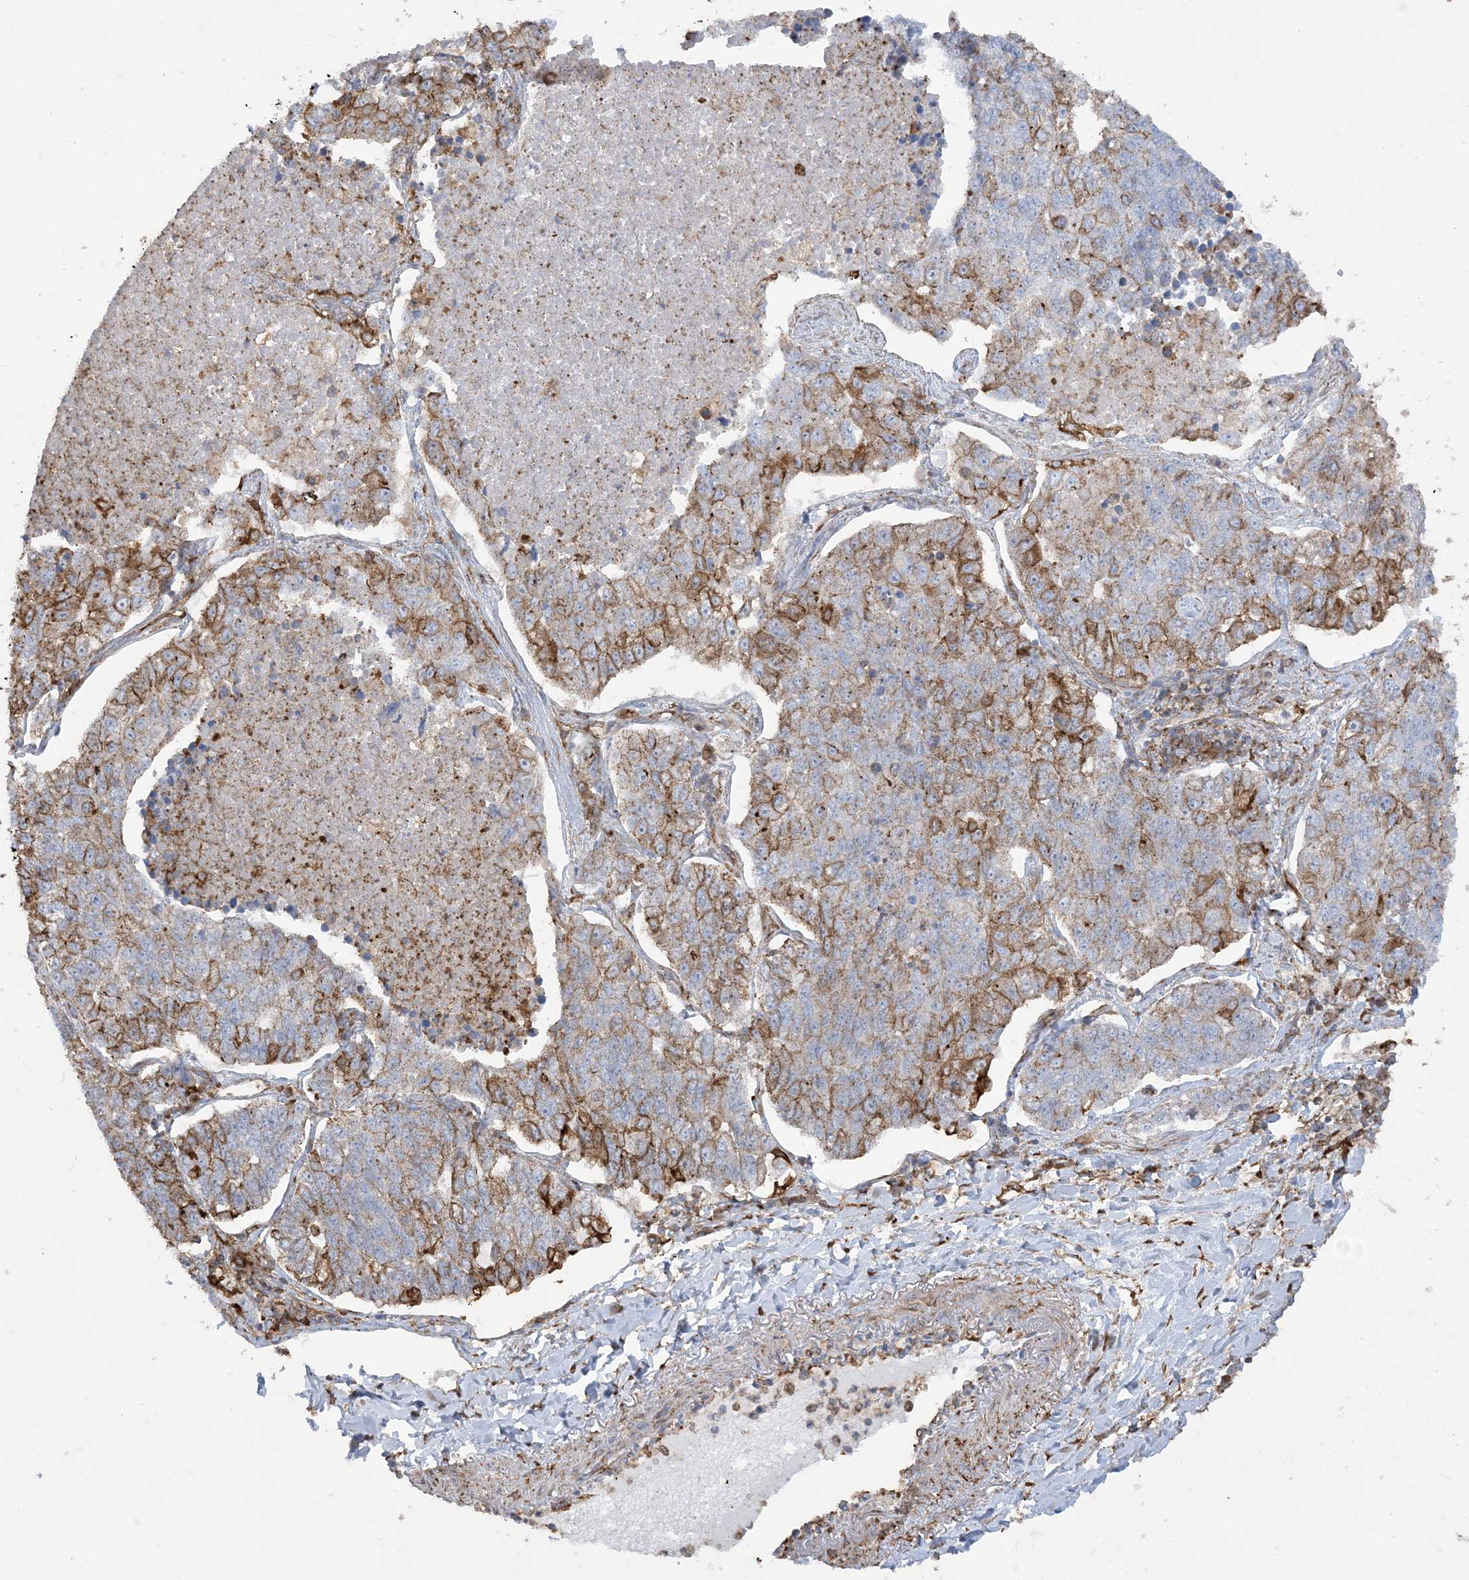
{"staining": {"intensity": "moderate", "quantity": "25%-75%", "location": "cytoplasmic/membranous"}, "tissue": "lung cancer", "cell_type": "Tumor cells", "image_type": "cancer", "snomed": [{"axis": "morphology", "description": "Adenocarcinoma, NOS"}, {"axis": "topography", "description": "Lung"}], "caption": "IHC of human adenocarcinoma (lung) displays medium levels of moderate cytoplasmic/membranous staining in approximately 25%-75% of tumor cells.", "gene": "DERL3", "patient": {"sex": "male", "age": 49}}